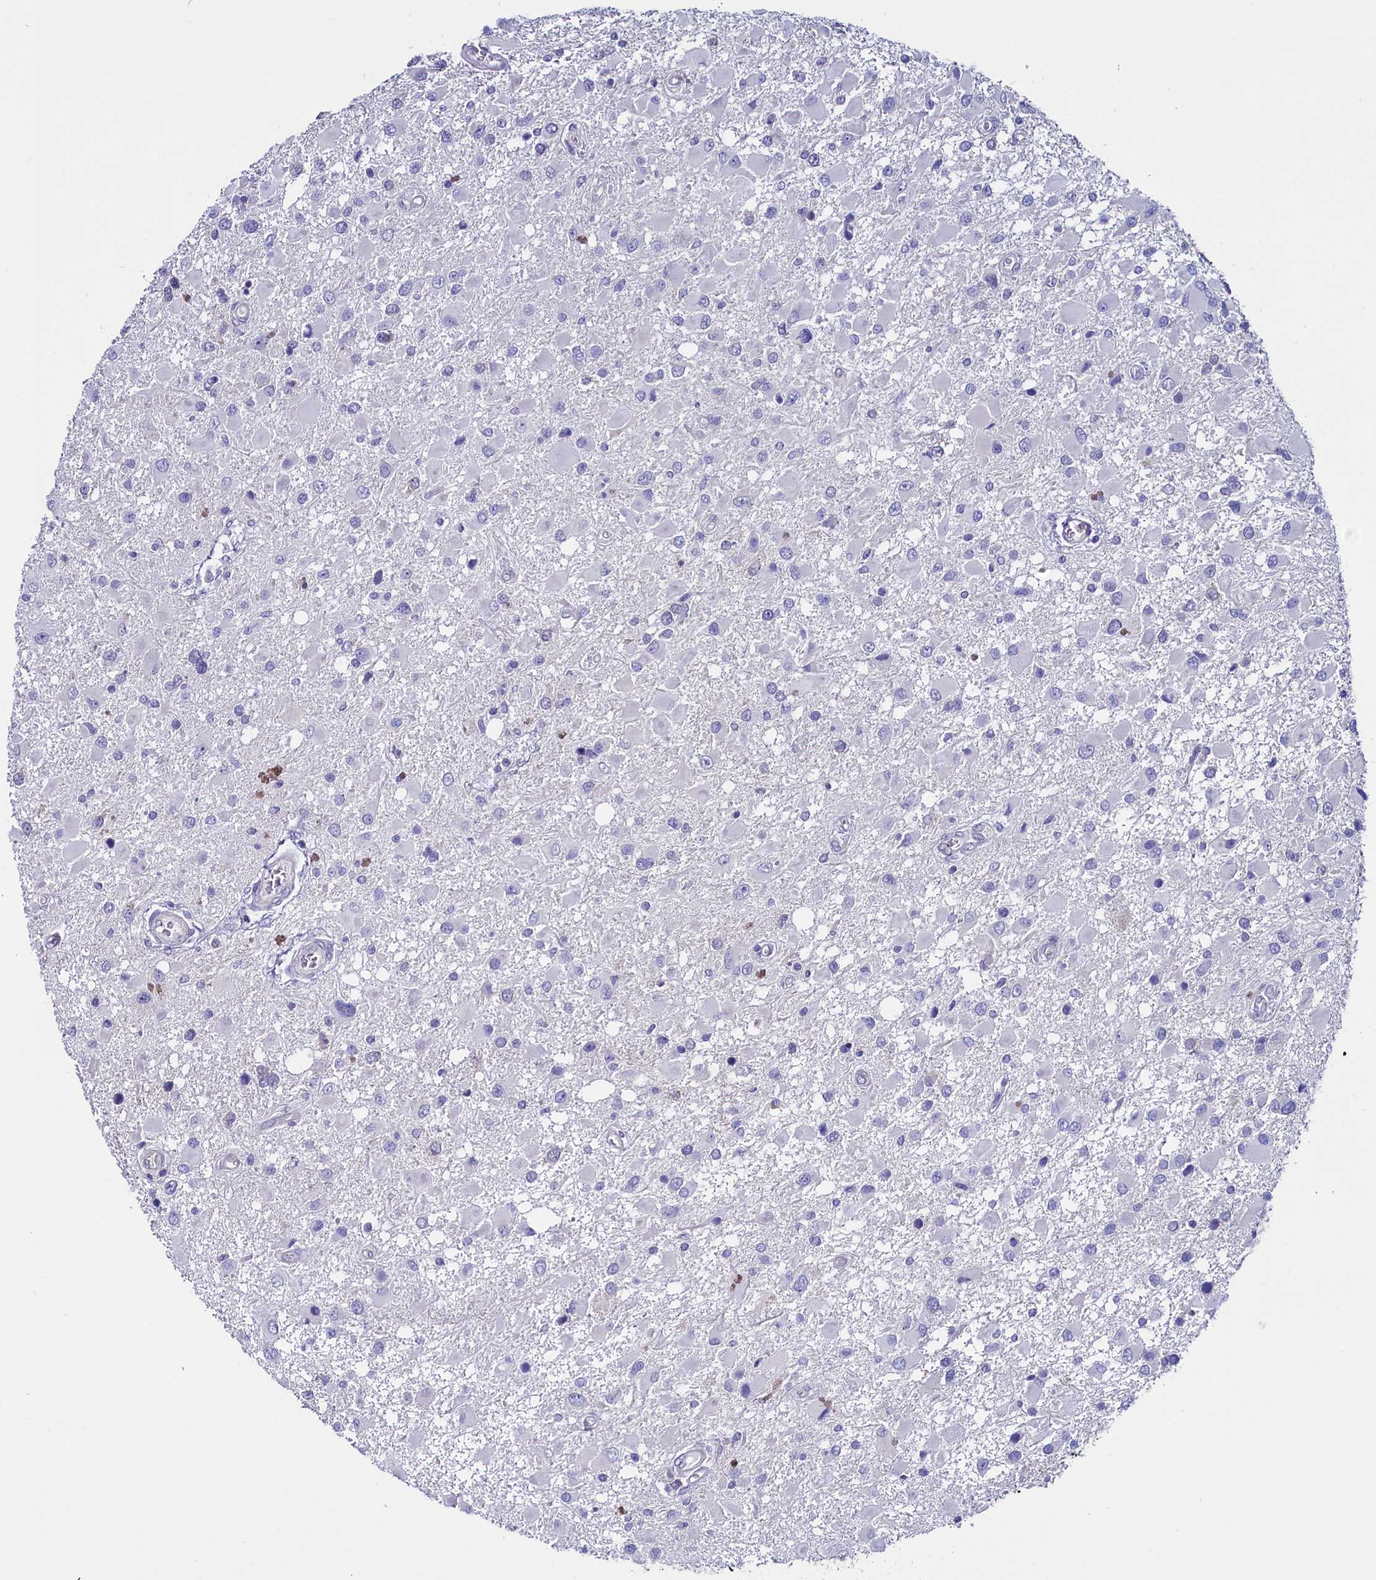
{"staining": {"intensity": "negative", "quantity": "none", "location": "none"}, "tissue": "glioma", "cell_type": "Tumor cells", "image_type": "cancer", "snomed": [{"axis": "morphology", "description": "Glioma, malignant, High grade"}, {"axis": "topography", "description": "Brain"}], "caption": "High power microscopy photomicrograph of an immunohistochemistry (IHC) image of high-grade glioma (malignant), revealing no significant positivity in tumor cells.", "gene": "CIAPIN1", "patient": {"sex": "male", "age": 53}}